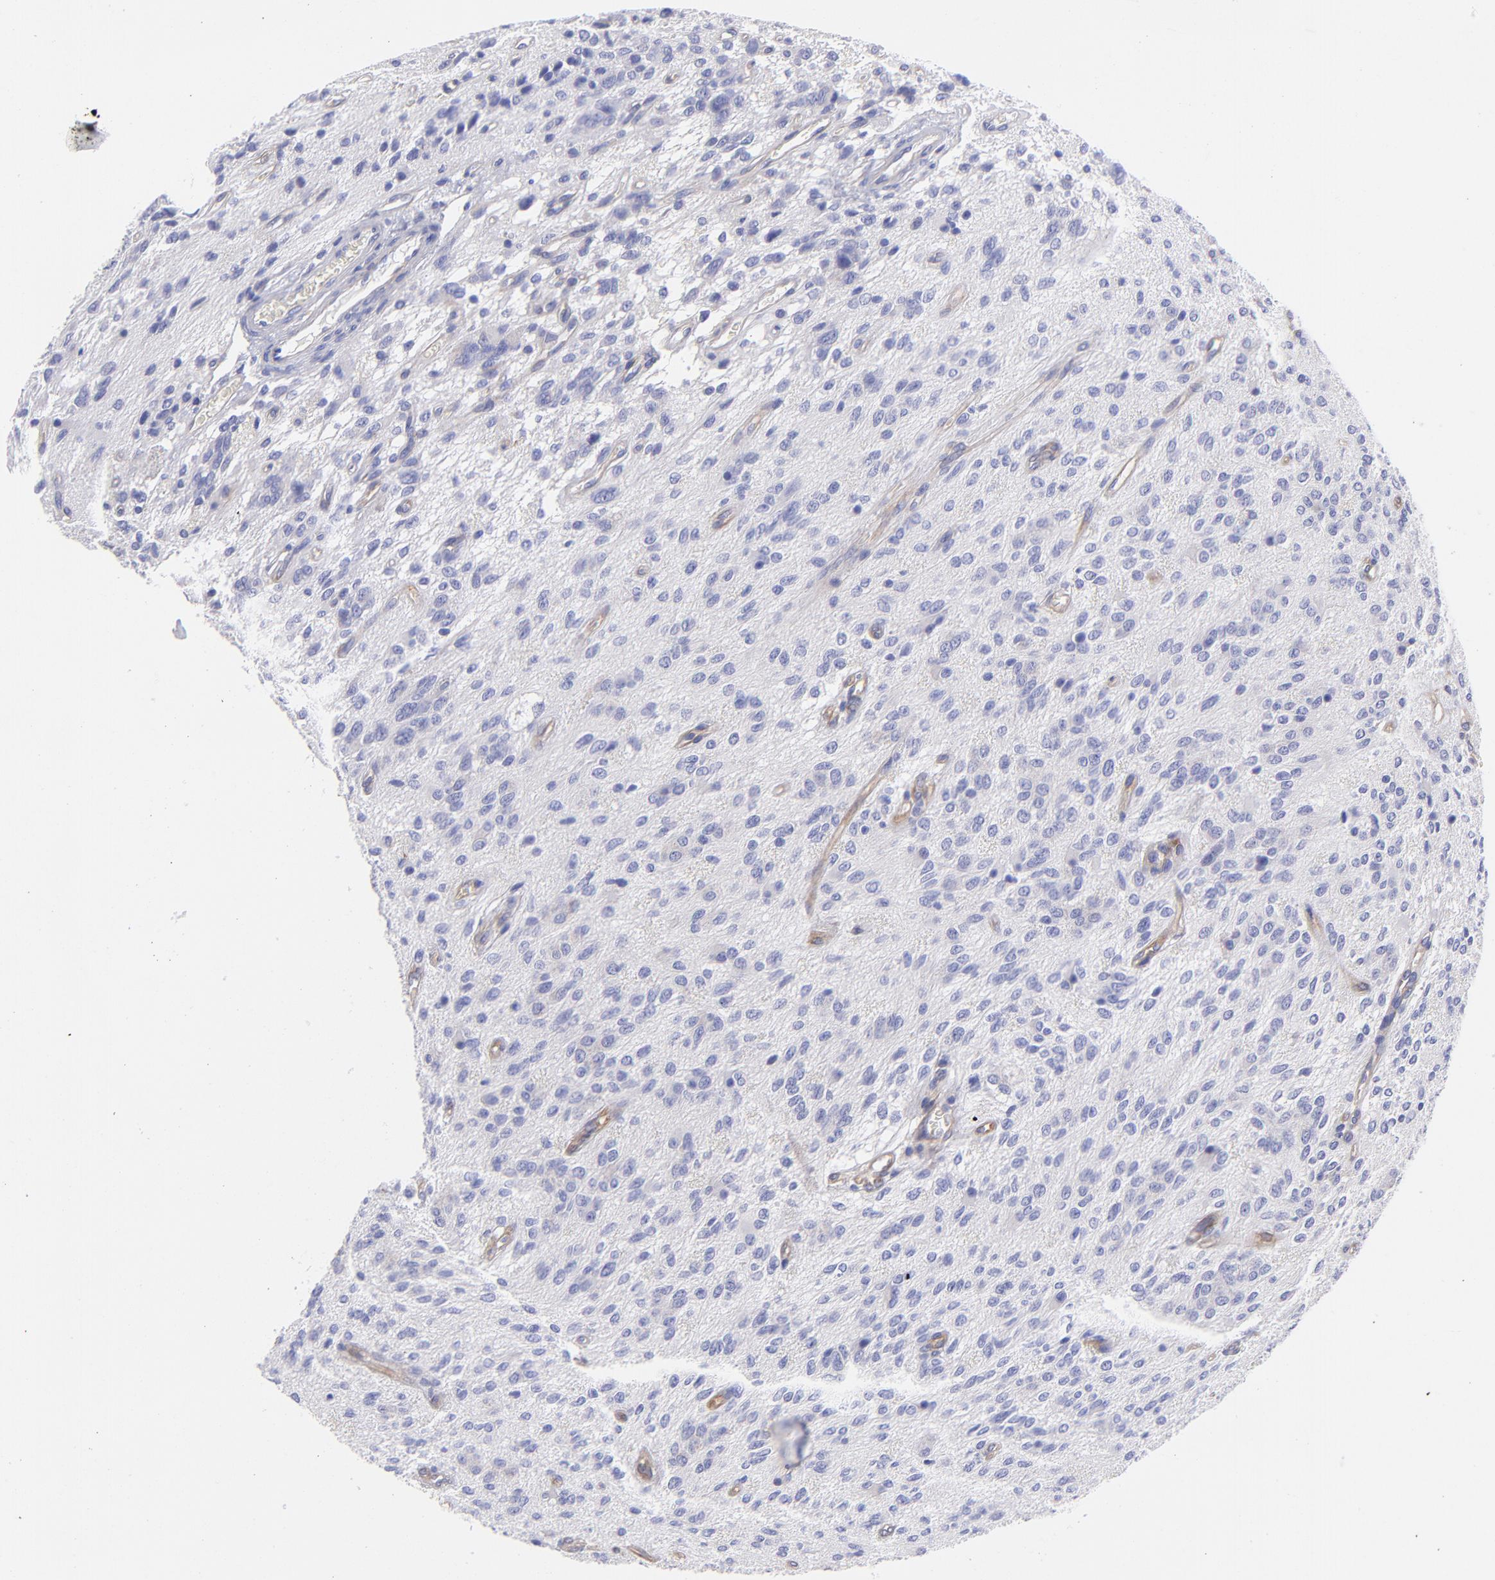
{"staining": {"intensity": "negative", "quantity": "none", "location": "none"}, "tissue": "glioma", "cell_type": "Tumor cells", "image_type": "cancer", "snomed": [{"axis": "morphology", "description": "Glioma, malignant, Low grade"}, {"axis": "topography", "description": "Brain"}], "caption": "An immunohistochemistry image of glioma is shown. There is no staining in tumor cells of glioma. Nuclei are stained in blue.", "gene": "PPFIBP1", "patient": {"sex": "female", "age": 15}}